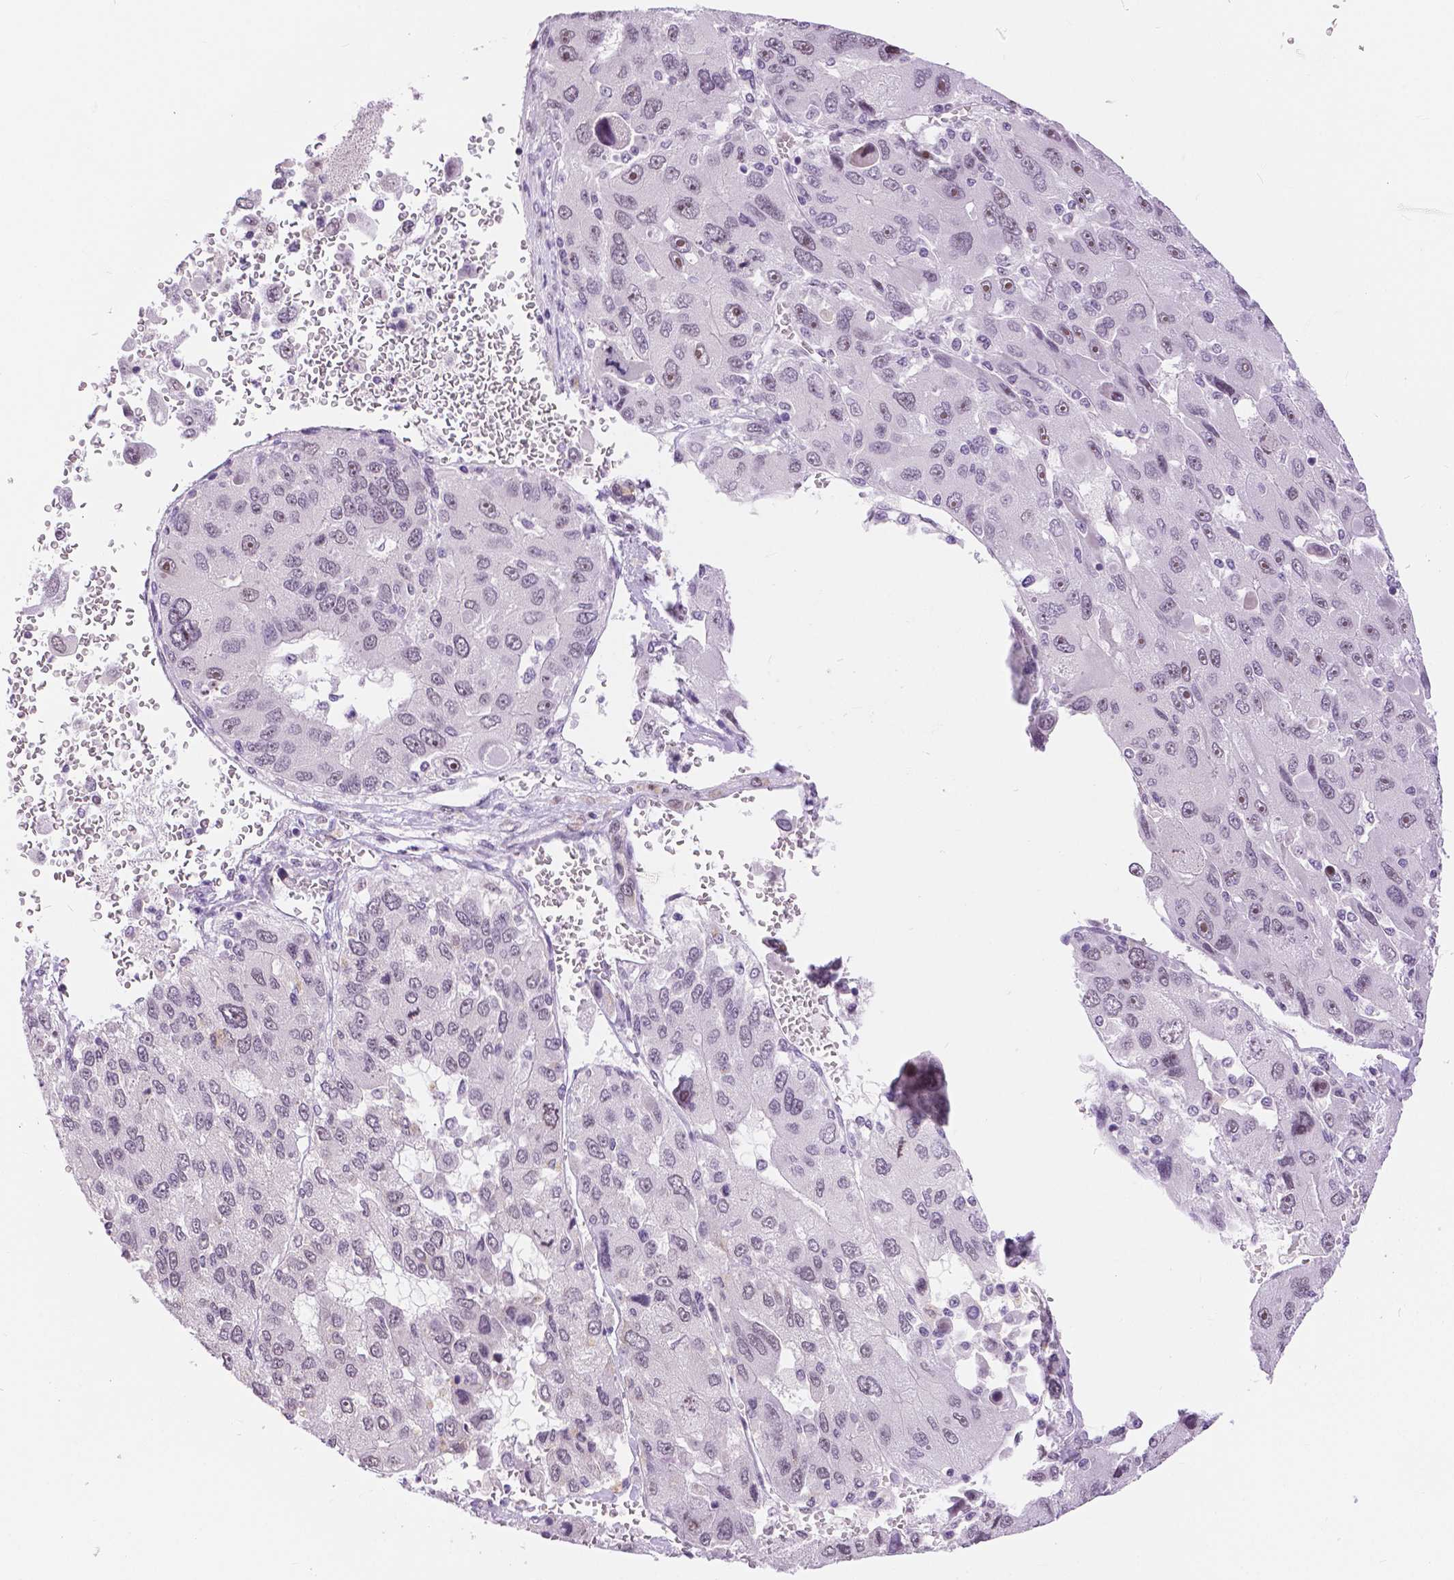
{"staining": {"intensity": "weak", "quantity": "<25%", "location": "nuclear"}, "tissue": "liver cancer", "cell_type": "Tumor cells", "image_type": "cancer", "snomed": [{"axis": "morphology", "description": "Carcinoma, Hepatocellular, NOS"}, {"axis": "topography", "description": "Liver"}], "caption": "The photomicrograph demonstrates no significant positivity in tumor cells of hepatocellular carcinoma (liver). (Immunohistochemistry (ihc), brightfield microscopy, high magnification).", "gene": "NHP2", "patient": {"sex": "female", "age": 41}}